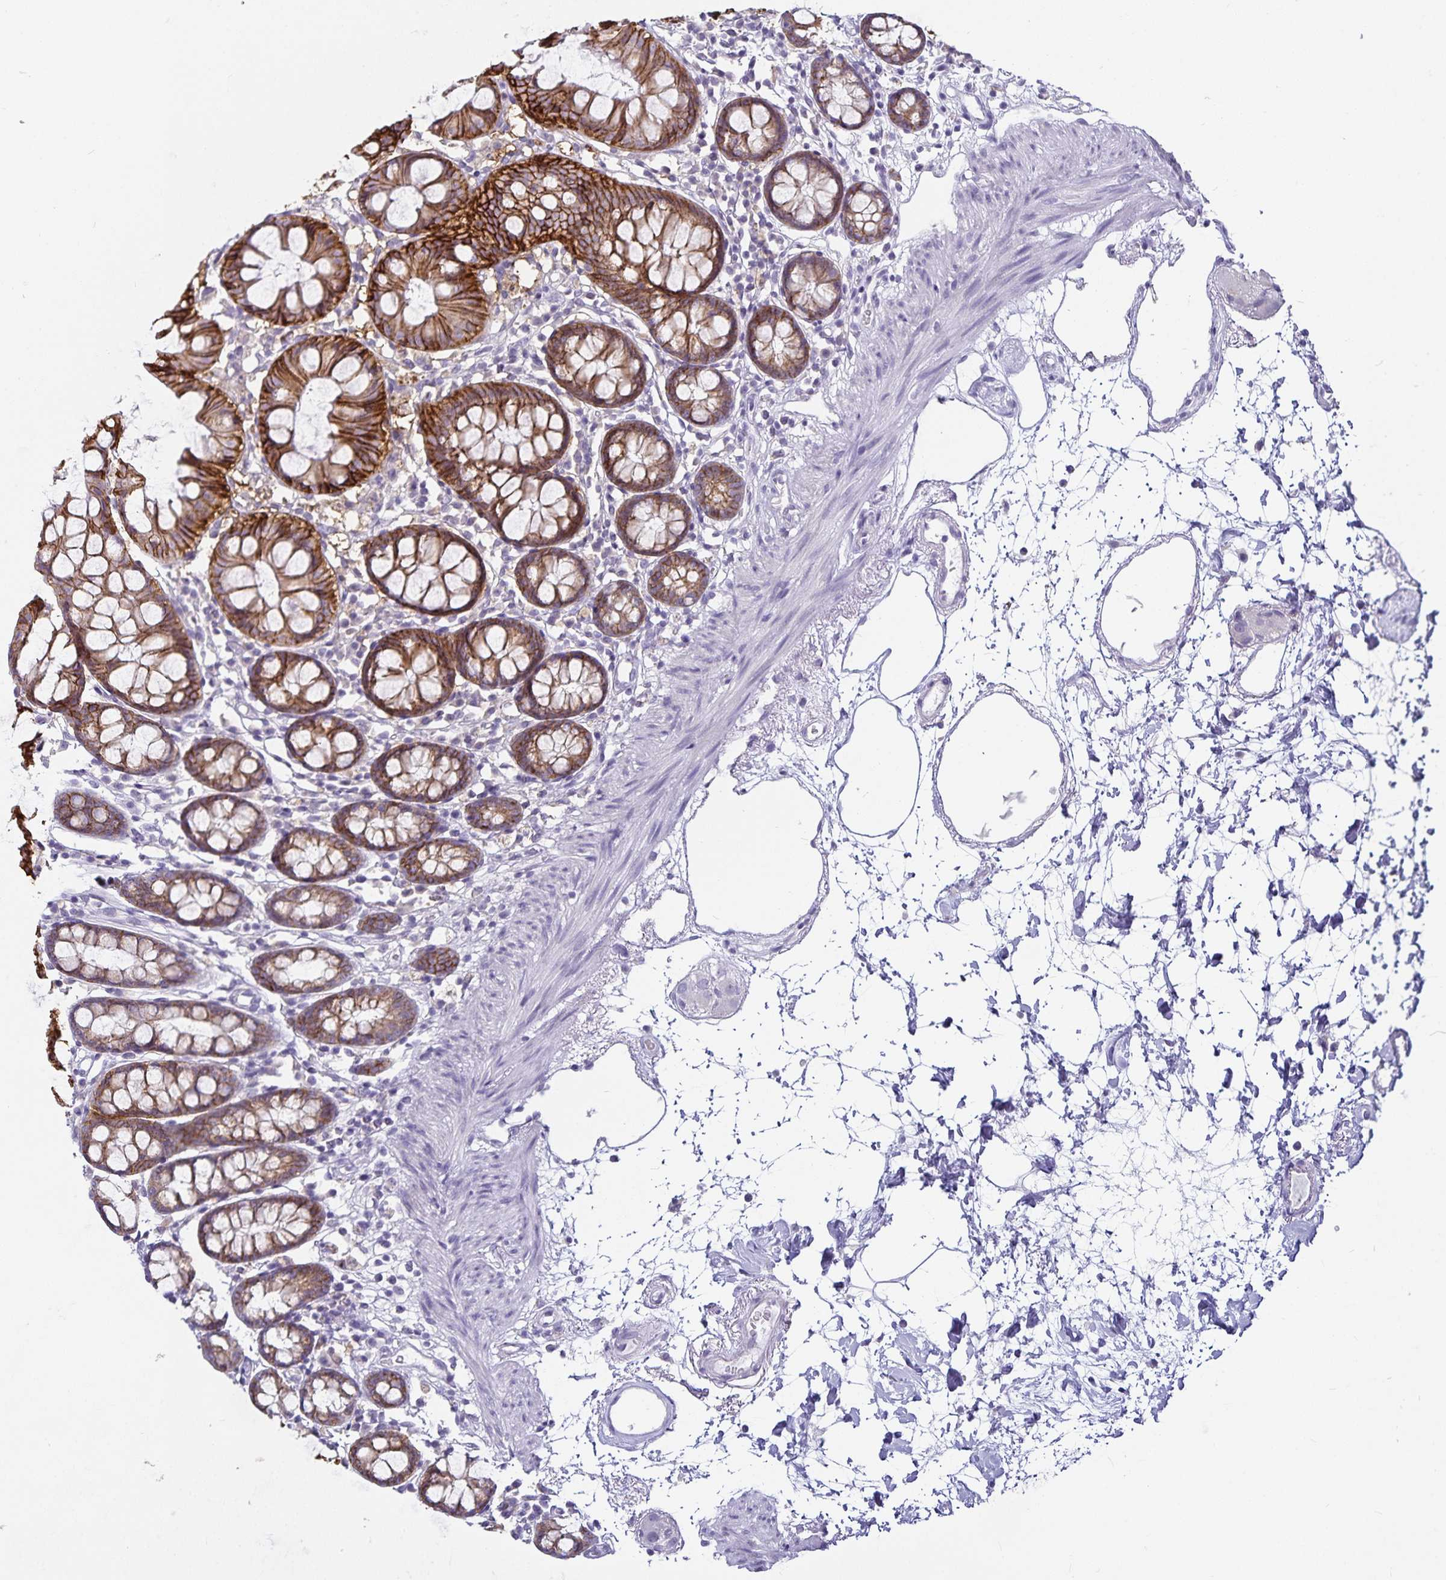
{"staining": {"intensity": "negative", "quantity": "none", "location": "none"}, "tissue": "colon", "cell_type": "Endothelial cells", "image_type": "normal", "snomed": [{"axis": "morphology", "description": "Normal tissue, NOS"}, {"axis": "topography", "description": "Colon"}], "caption": "A high-resolution image shows IHC staining of unremarkable colon, which shows no significant positivity in endothelial cells.", "gene": "CA12", "patient": {"sex": "female", "age": 84}}